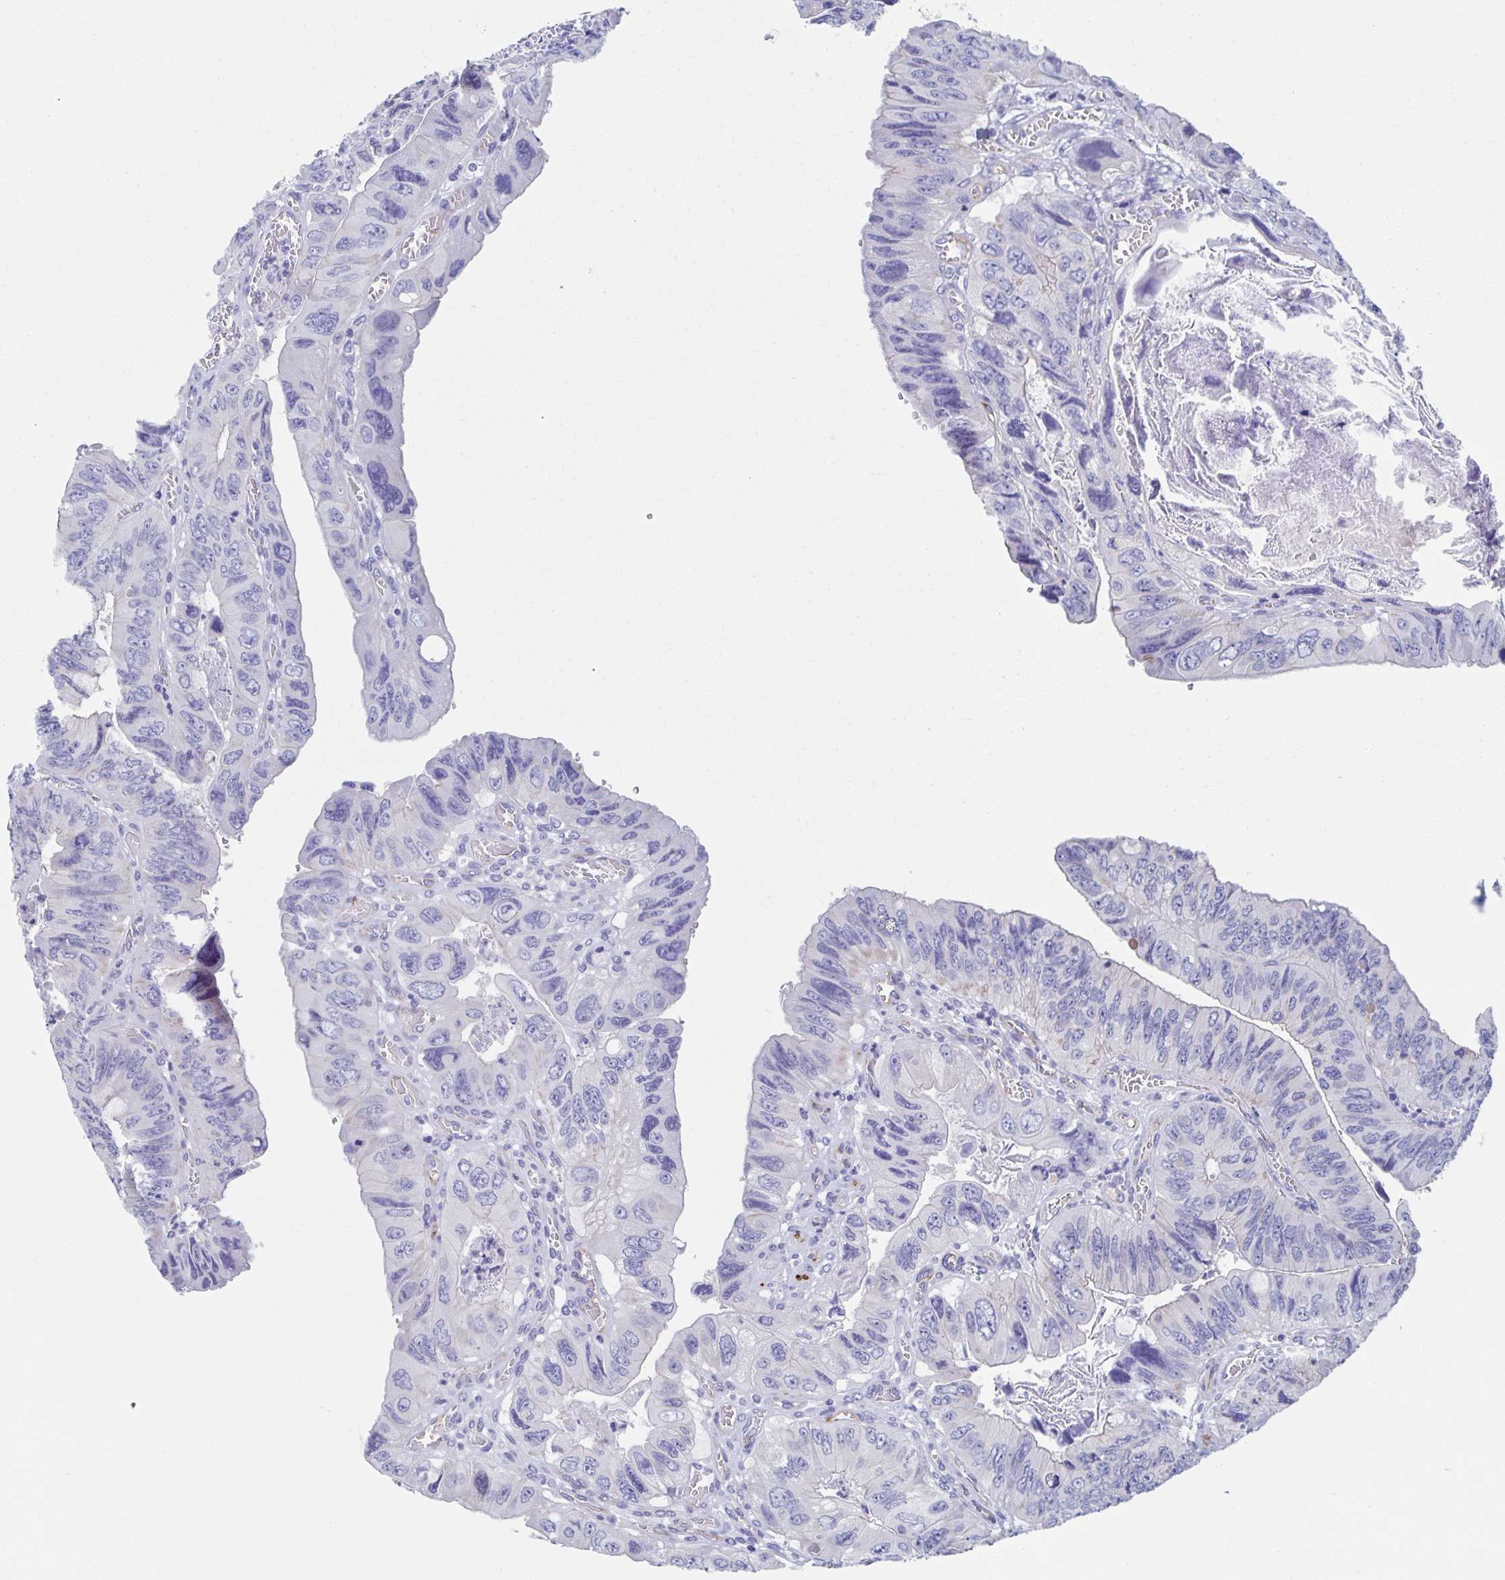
{"staining": {"intensity": "negative", "quantity": "none", "location": "none"}, "tissue": "colorectal cancer", "cell_type": "Tumor cells", "image_type": "cancer", "snomed": [{"axis": "morphology", "description": "Adenocarcinoma, NOS"}, {"axis": "topography", "description": "Colon"}], "caption": "Tumor cells show no significant expression in adenocarcinoma (colorectal).", "gene": "CDH2", "patient": {"sex": "female", "age": 84}}